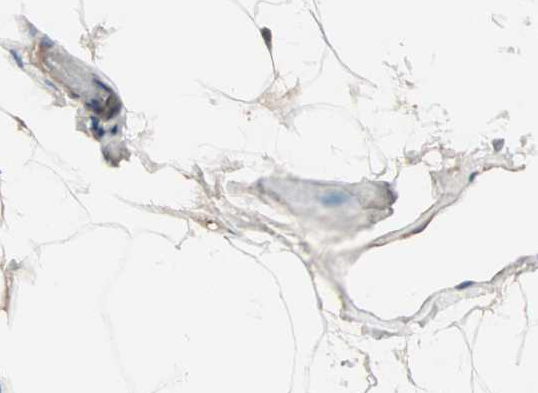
{"staining": {"intensity": "negative", "quantity": "none", "location": "none"}, "tissue": "adipose tissue", "cell_type": "Adipocytes", "image_type": "normal", "snomed": [{"axis": "morphology", "description": "Normal tissue, NOS"}, {"axis": "topography", "description": "Breast"}, {"axis": "topography", "description": "Adipose tissue"}], "caption": "Immunohistochemical staining of benign human adipose tissue exhibits no significant positivity in adipocytes. The staining is performed using DAB (3,3'-diaminobenzidine) brown chromogen with nuclei counter-stained in using hematoxylin.", "gene": "CAD", "patient": {"sex": "female", "age": 25}}